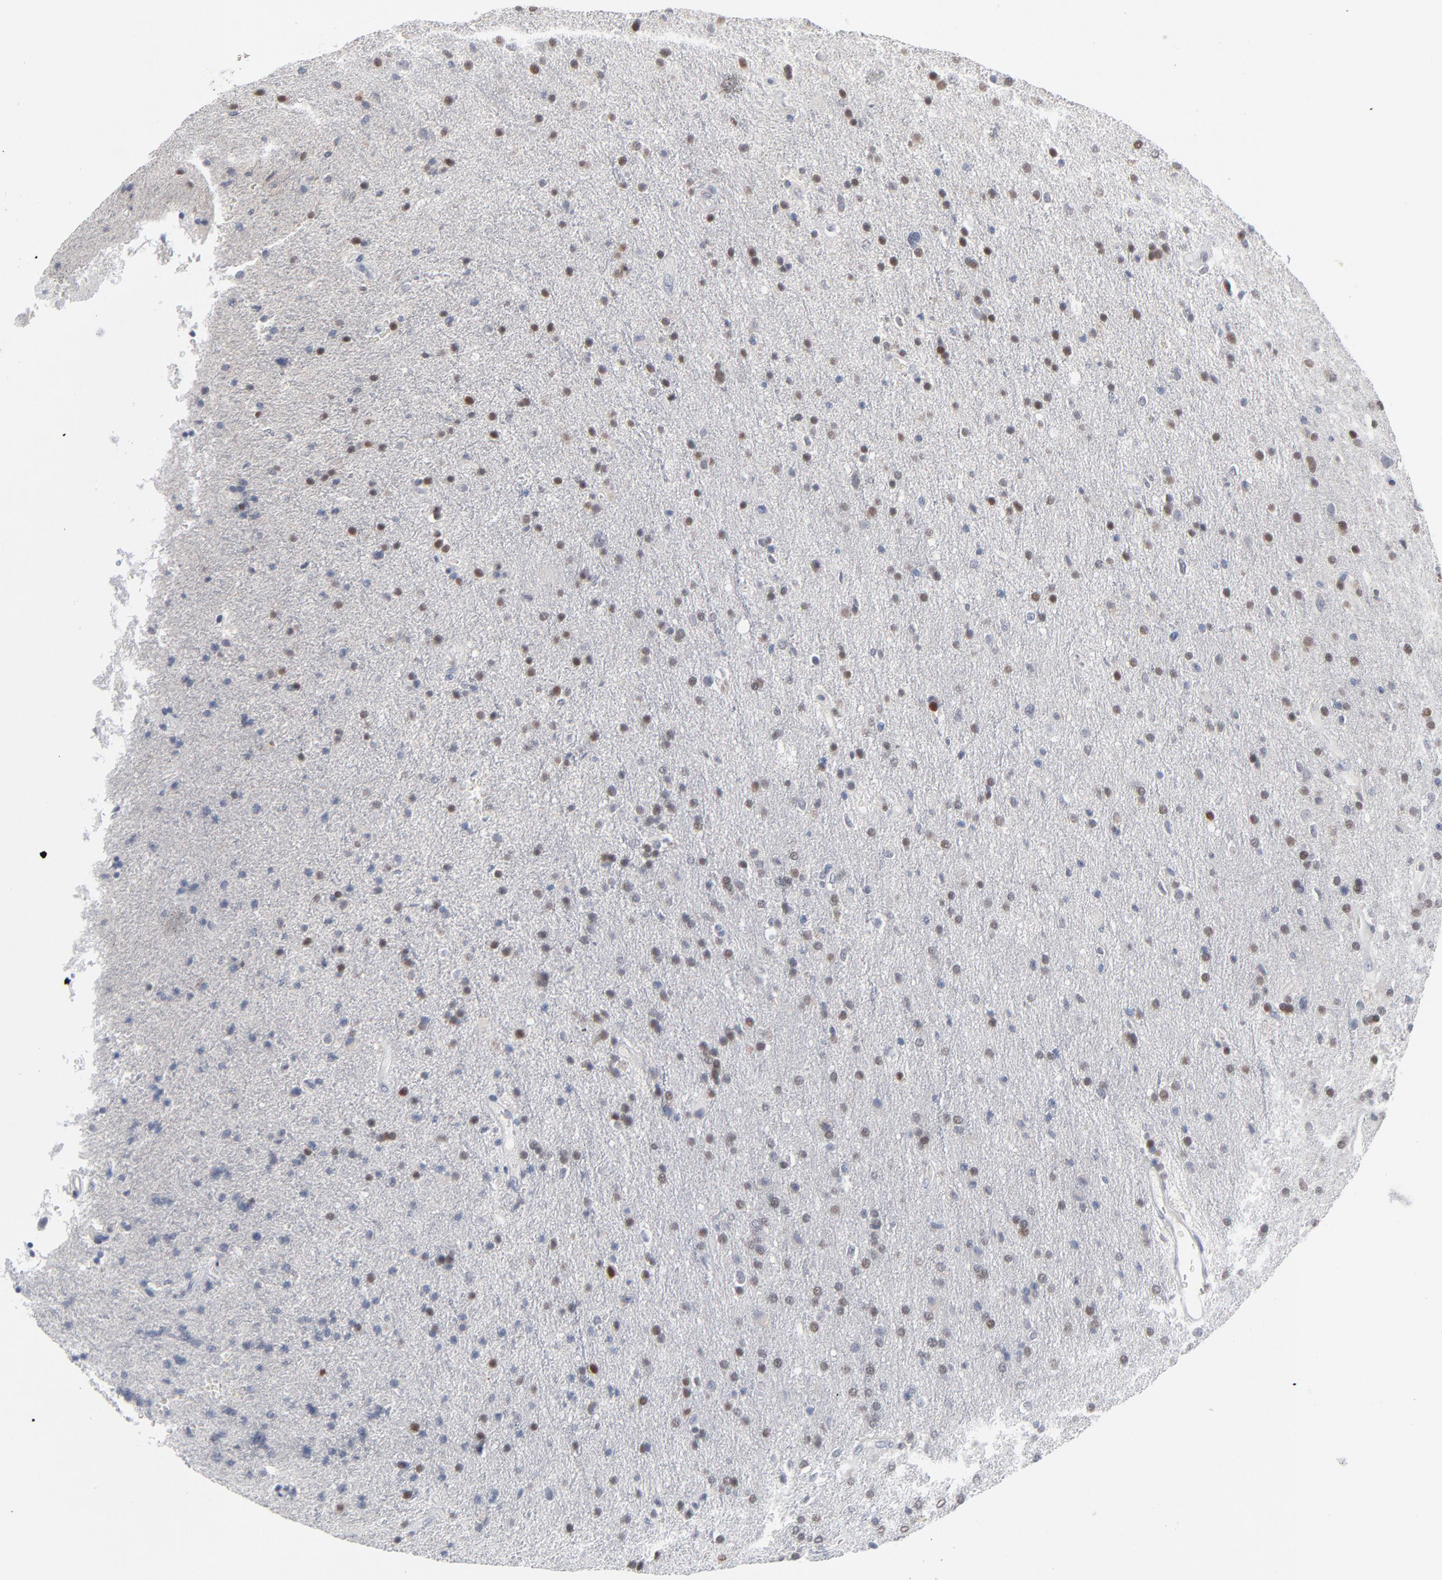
{"staining": {"intensity": "weak", "quantity": "25%-75%", "location": "nuclear"}, "tissue": "glioma", "cell_type": "Tumor cells", "image_type": "cancer", "snomed": [{"axis": "morphology", "description": "Glioma, malignant, High grade"}, {"axis": "topography", "description": "Brain"}], "caption": "Glioma tissue exhibits weak nuclear staining in about 25%-75% of tumor cells, visualized by immunohistochemistry.", "gene": "FOXN2", "patient": {"sex": "male", "age": 33}}